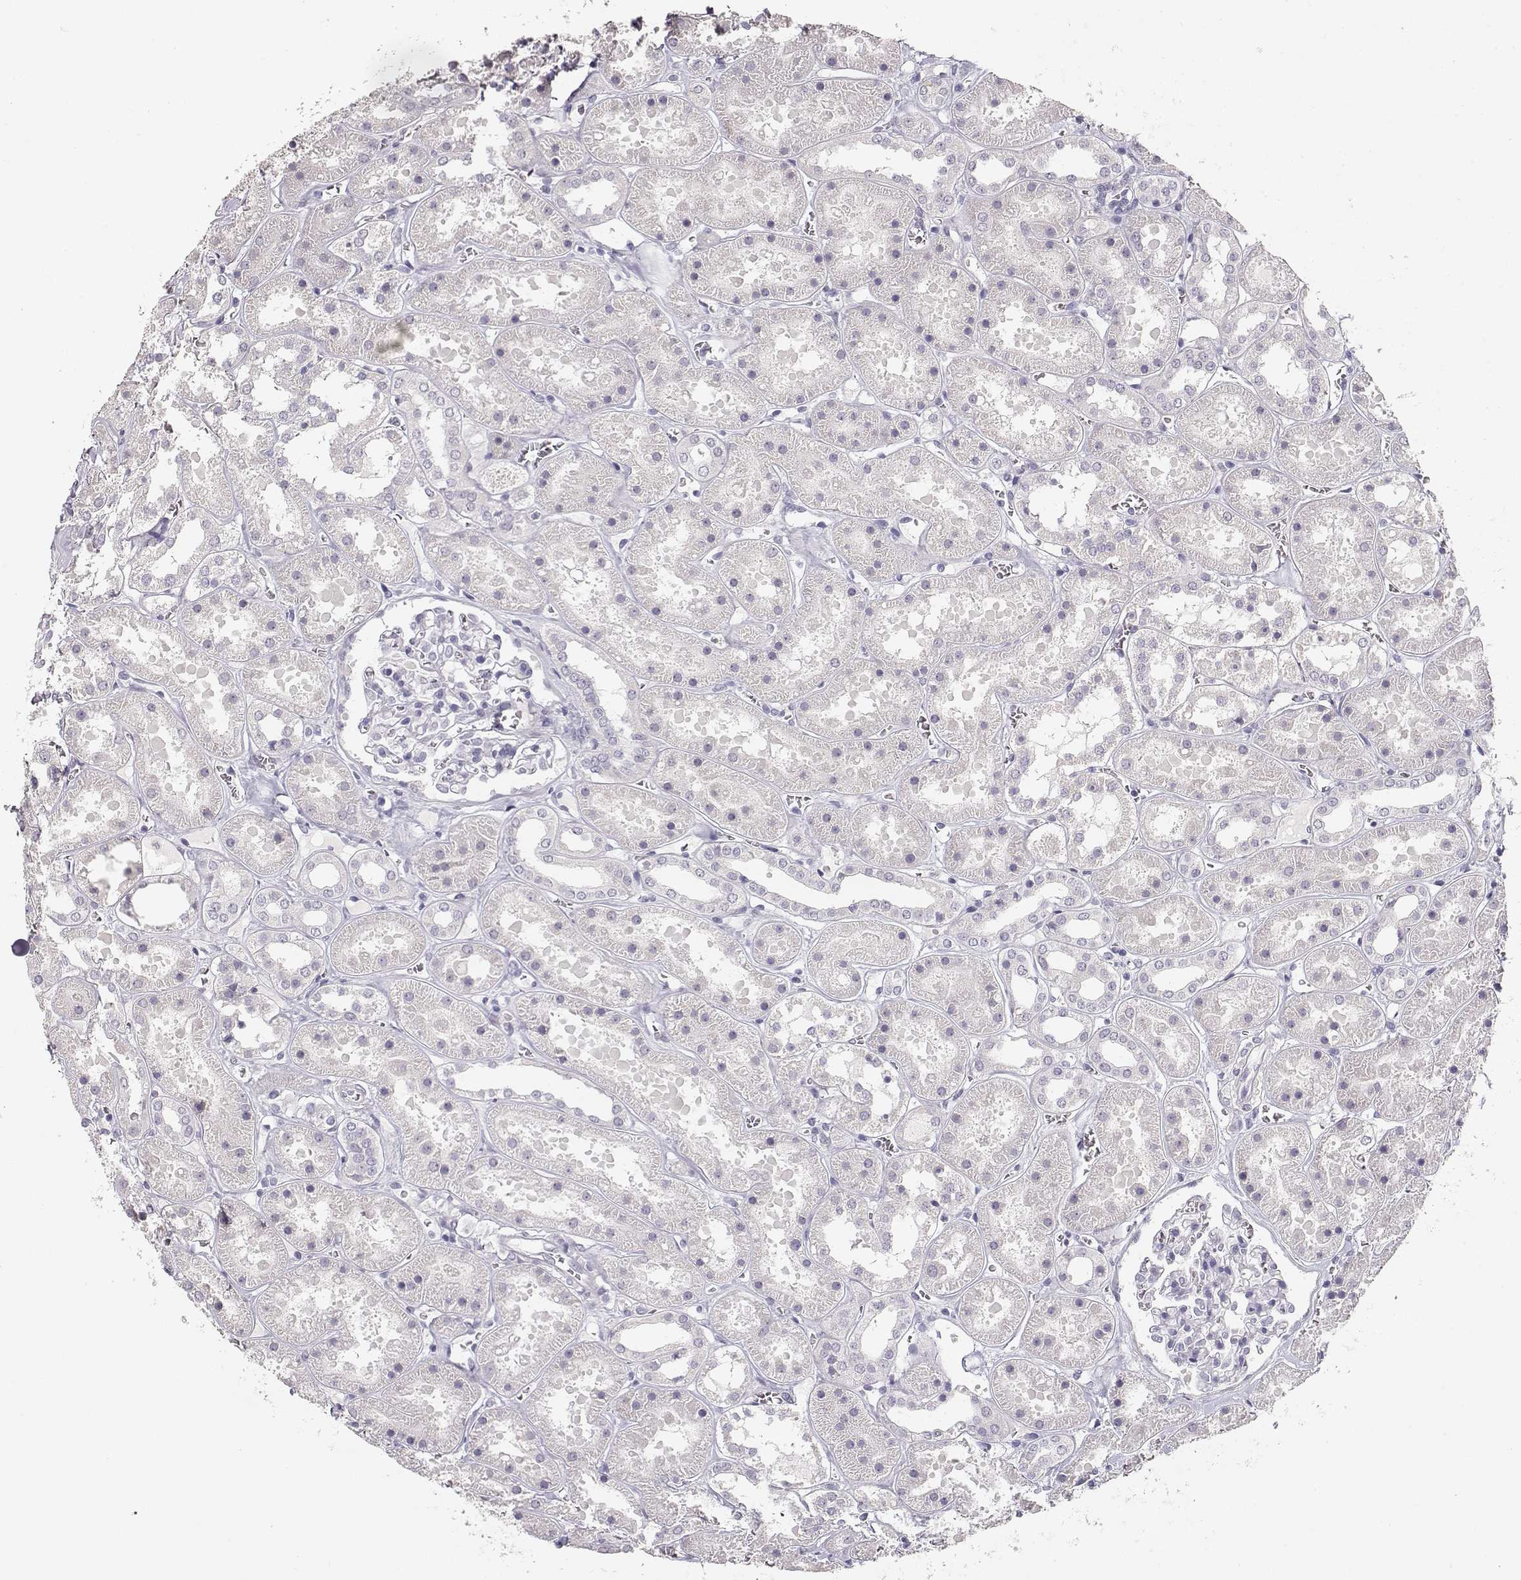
{"staining": {"intensity": "negative", "quantity": "none", "location": "none"}, "tissue": "kidney", "cell_type": "Cells in glomeruli", "image_type": "normal", "snomed": [{"axis": "morphology", "description": "Normal tissue, NOS"}, {"axis": "topography", "description": "Kidney"}], "caption": "This is a image of immunohistochemistry (IHC) staining of benign kidney, which shows no expression in cells in glomeruli.", "gene": "TPH2", "patient": {"sex": "female", "age": 41}}